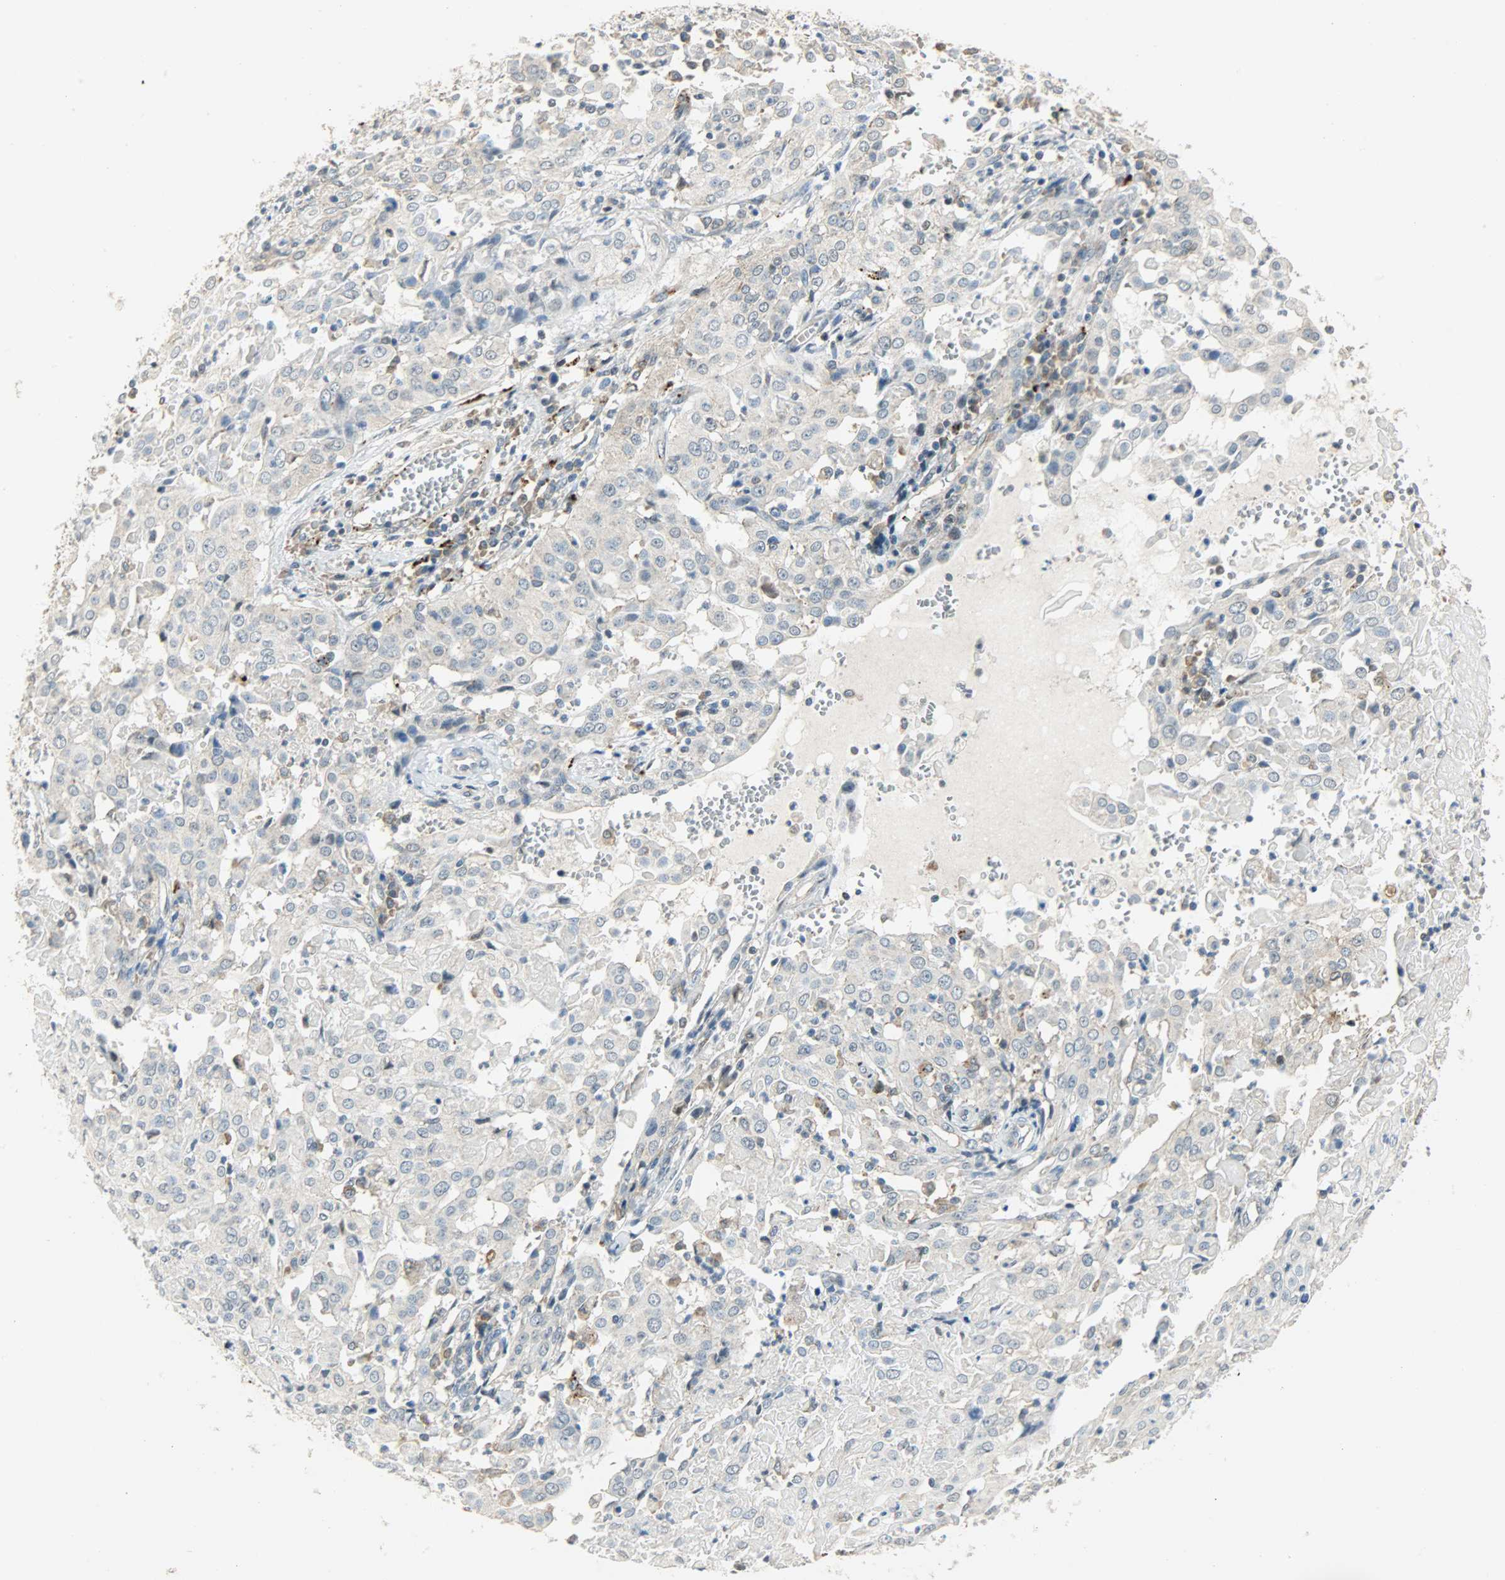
{"staining": {"intensity": "negative", "quantity": "none", "location": "none"}, "tissue": "cervical cancer", "cell_type": "Tumor cells", "image_type": "cancer", "snomed": [{"axis": "morphology", "description": "Squamous cell carcinoma, NOS"}, {"axis": "topography", "description": "Cervix"}], "caption": "An image of human cervical squamous cell carcinoma is negative for staining in tumor cells.", "gene": "GIT2", "patient": {"sex": "female", "age": 39}}